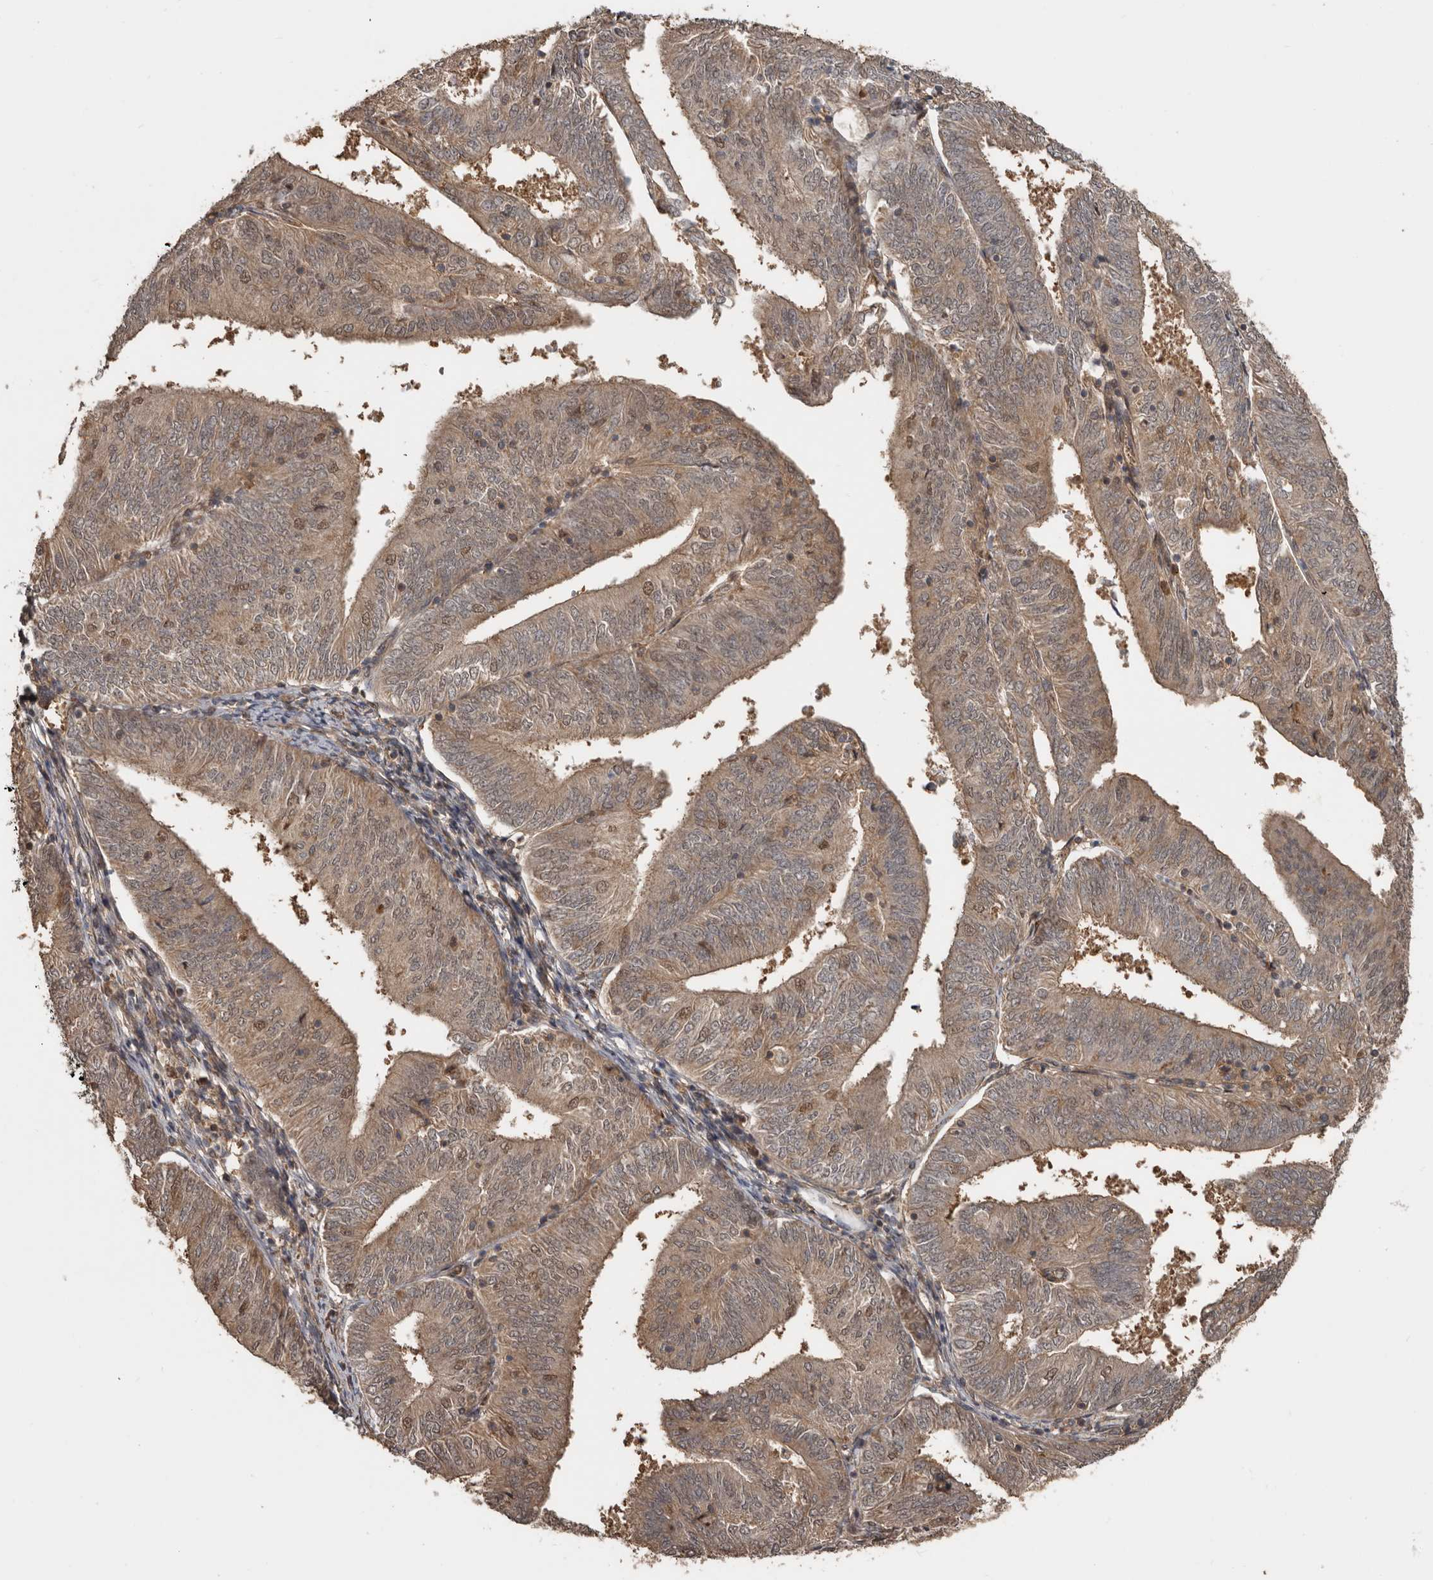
{"staining": {"intensity": "weak", "quantity": ">75%", "location": "cytoplasmic/membranous,nuclear"}, "tissue": "endometrial cancer", "cell_type": "Tumor cells", "image_type": "cancer", "snomed": [{"axis": "morphology", "description": "Adenocarcinoma, NOS"}, {"axis": "topography", "description": "Endometrium"}], "caption": "Immunohistochemical staining of endometrial cancer (adenocarcinoma) reveals low levels of weak cytoplasmic/membranous and nuclear protein positivity in approximately >75% of tumor cells.", "gene": "EXOC3L1", "patient": {"sex": "female", "age": 58}}